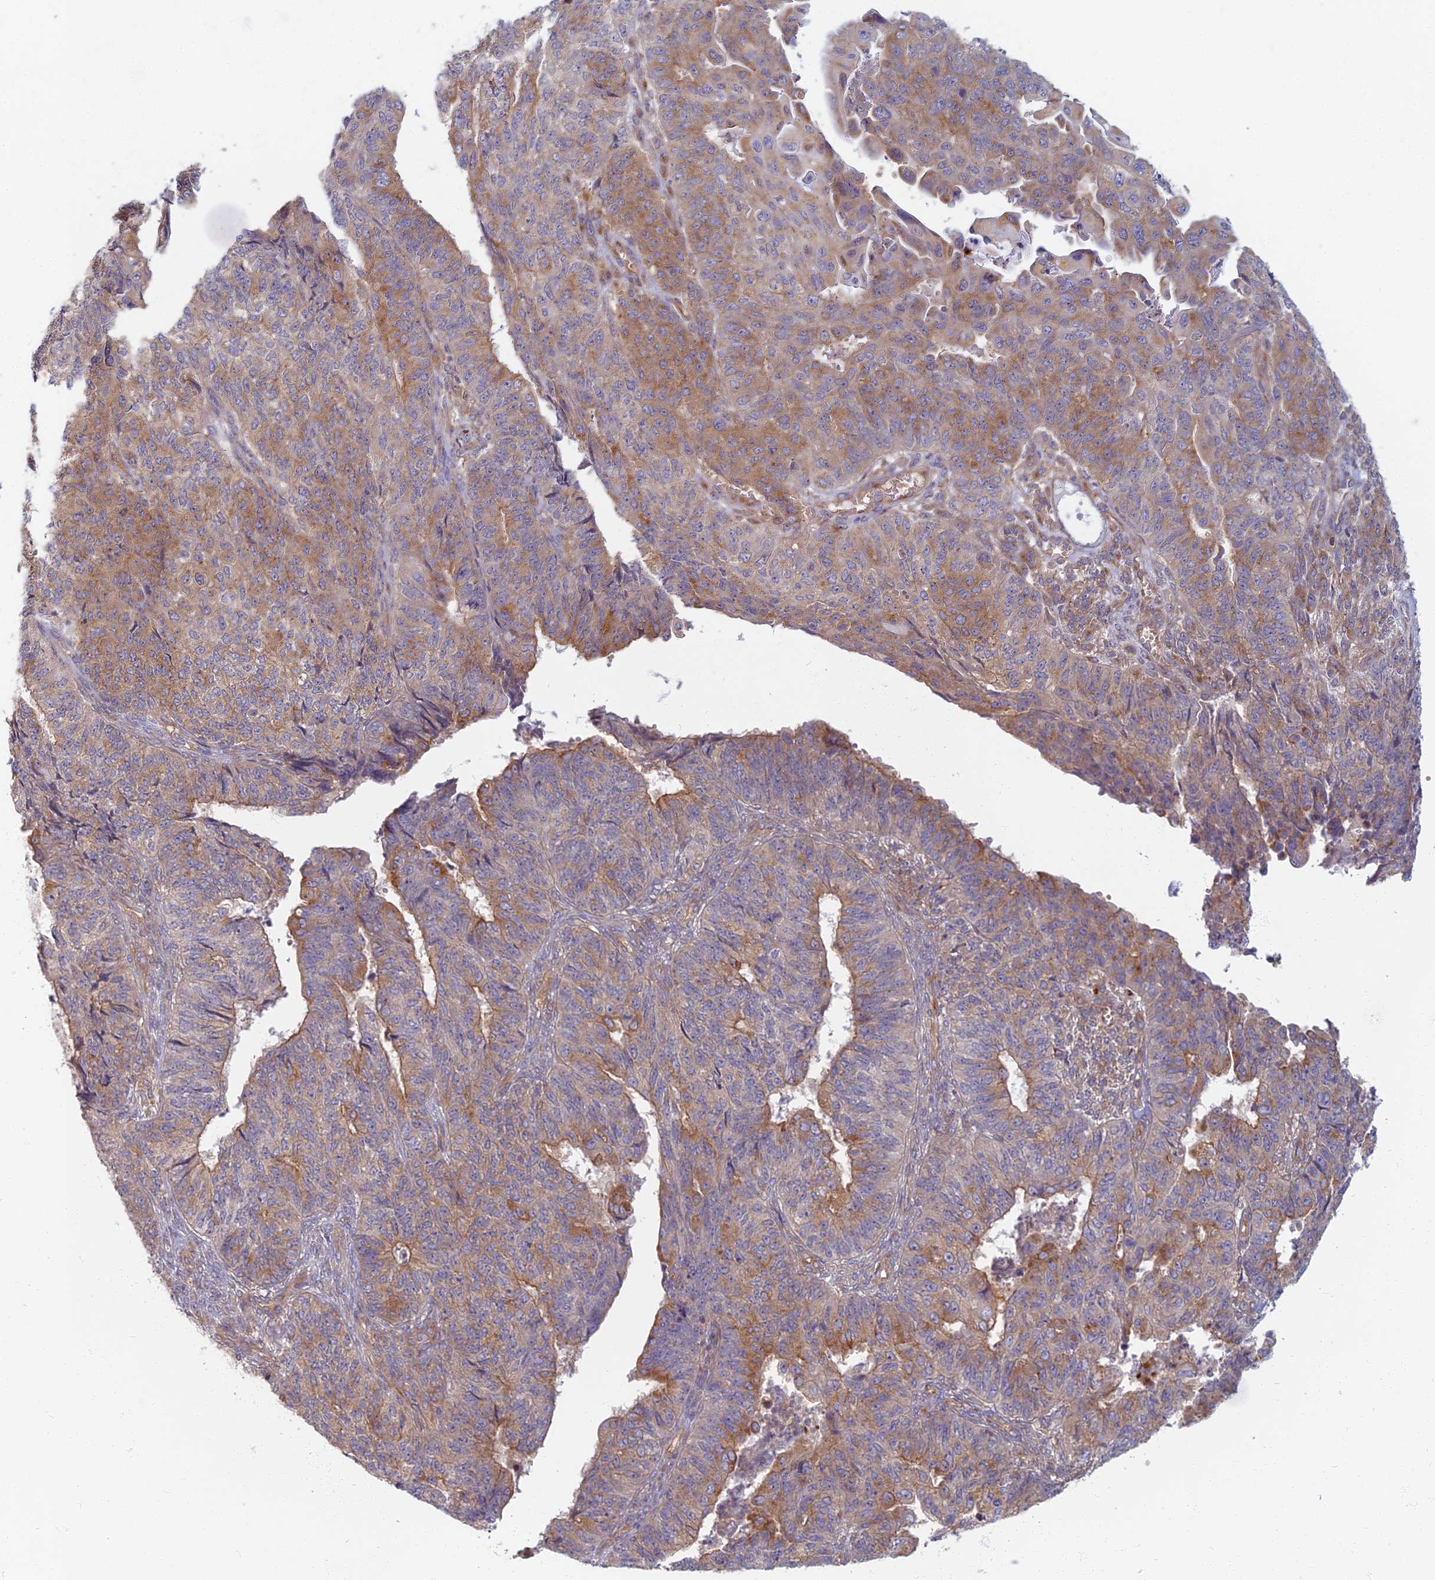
{"staining": {"intensity": "moderate", "quantity": ">75%", "location": "cytoplasmic/membranous"}, "tissue": "endometrial cancer", "cell_type": "Tumor cells", "image_type": "cancer", "snomed": [{"axis": "morphology", "description": "Adenocarcinoma, NOS"}, {"axis": "topography", "description": "Endometrium"}], "caption": "Approximately >75% of tumor cells in human endometrial adenocarcinoma show moderate cytoplasmic/membranous protein expression as visualized by brown immunohistochemical staining.", "gene": "PROX2", "patient": {"sex": "female", "age": 32}}